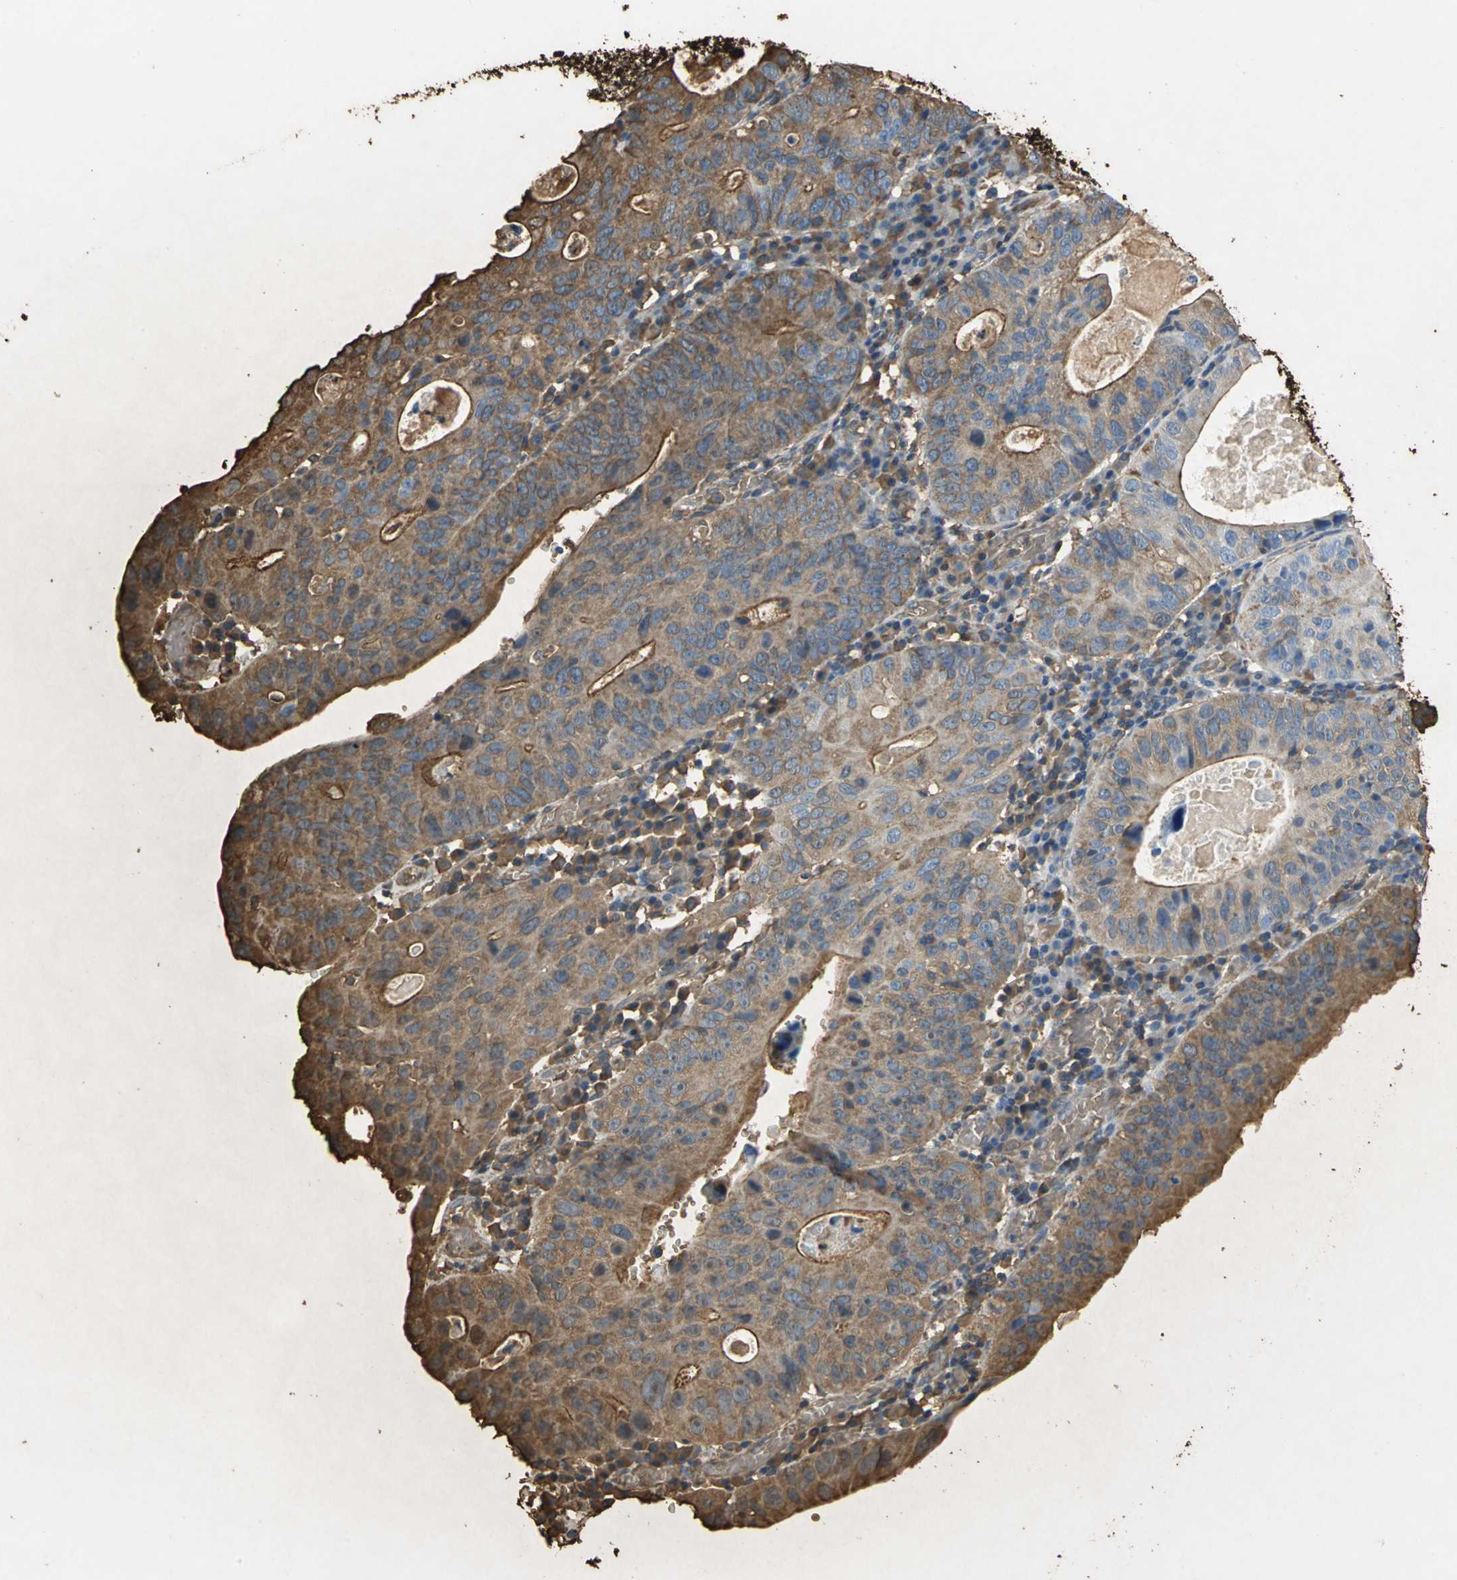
{"staining": {"intensity": "strong", "quantity": ">75%", "location": "cytoplasmic/membranous"}, "tissue": "stomach cancer", "cell_type": "Tumor cells", "image_type": "cancer", "snomed": [{"axis": "morphology", "description": "Adenocarcinoma, NOS"}, {"axis": "topography", "description": "Stomach"}], "caption": "IHC image of neoplastic tissue: adenocarcinoma (stomach) stained using immunohistochemistry (IHC) reveals high levels of strong protein expression localized specifically in the cytoplasmic/membranous of tumor cells, appearing as a cytoplasmic/membranous brown color.", "gene": "TREM1", "patient": {"sex": "male", "age": 59}}